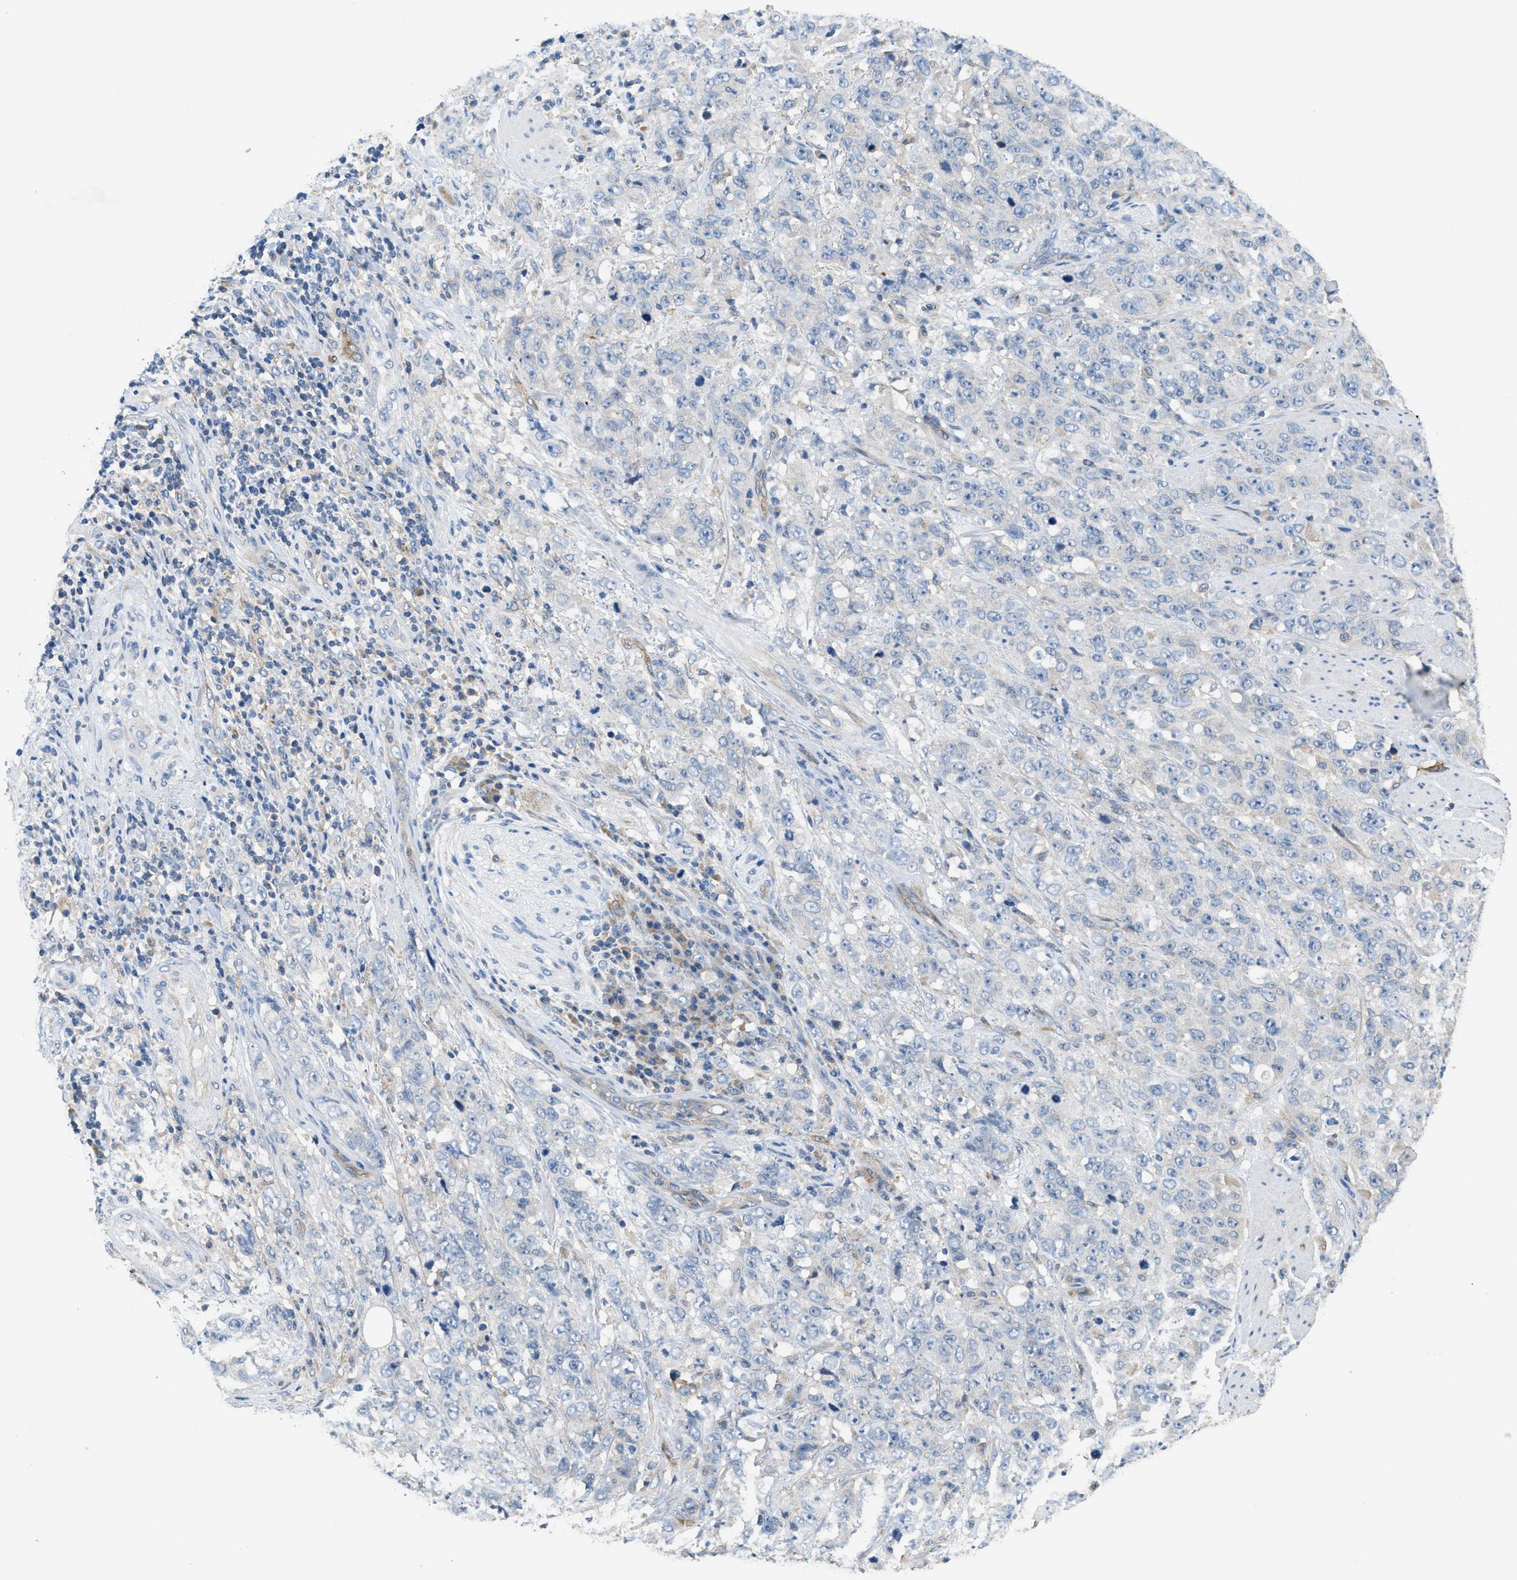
{"staining": {"intensity": "negative", "quantity": "none", "location": "none"}, "tissue": "stomach cancer", "cell_type": "Tumor cells", "image_type": "cancer", "snomed": [{"axis": "morphology", "description": "Adenocarcinoma, NOS"}, {"axis": "topography", "description": "Stomach"}], "caption": "High magnification brightfield microscopy of stomach cancer stained with DAB (brown) and counterstained with hematoxylin (blue): tumor cells show no significant positivity.", "gene": "DGKE", "patient": {"sex": "male", "age": 48}}